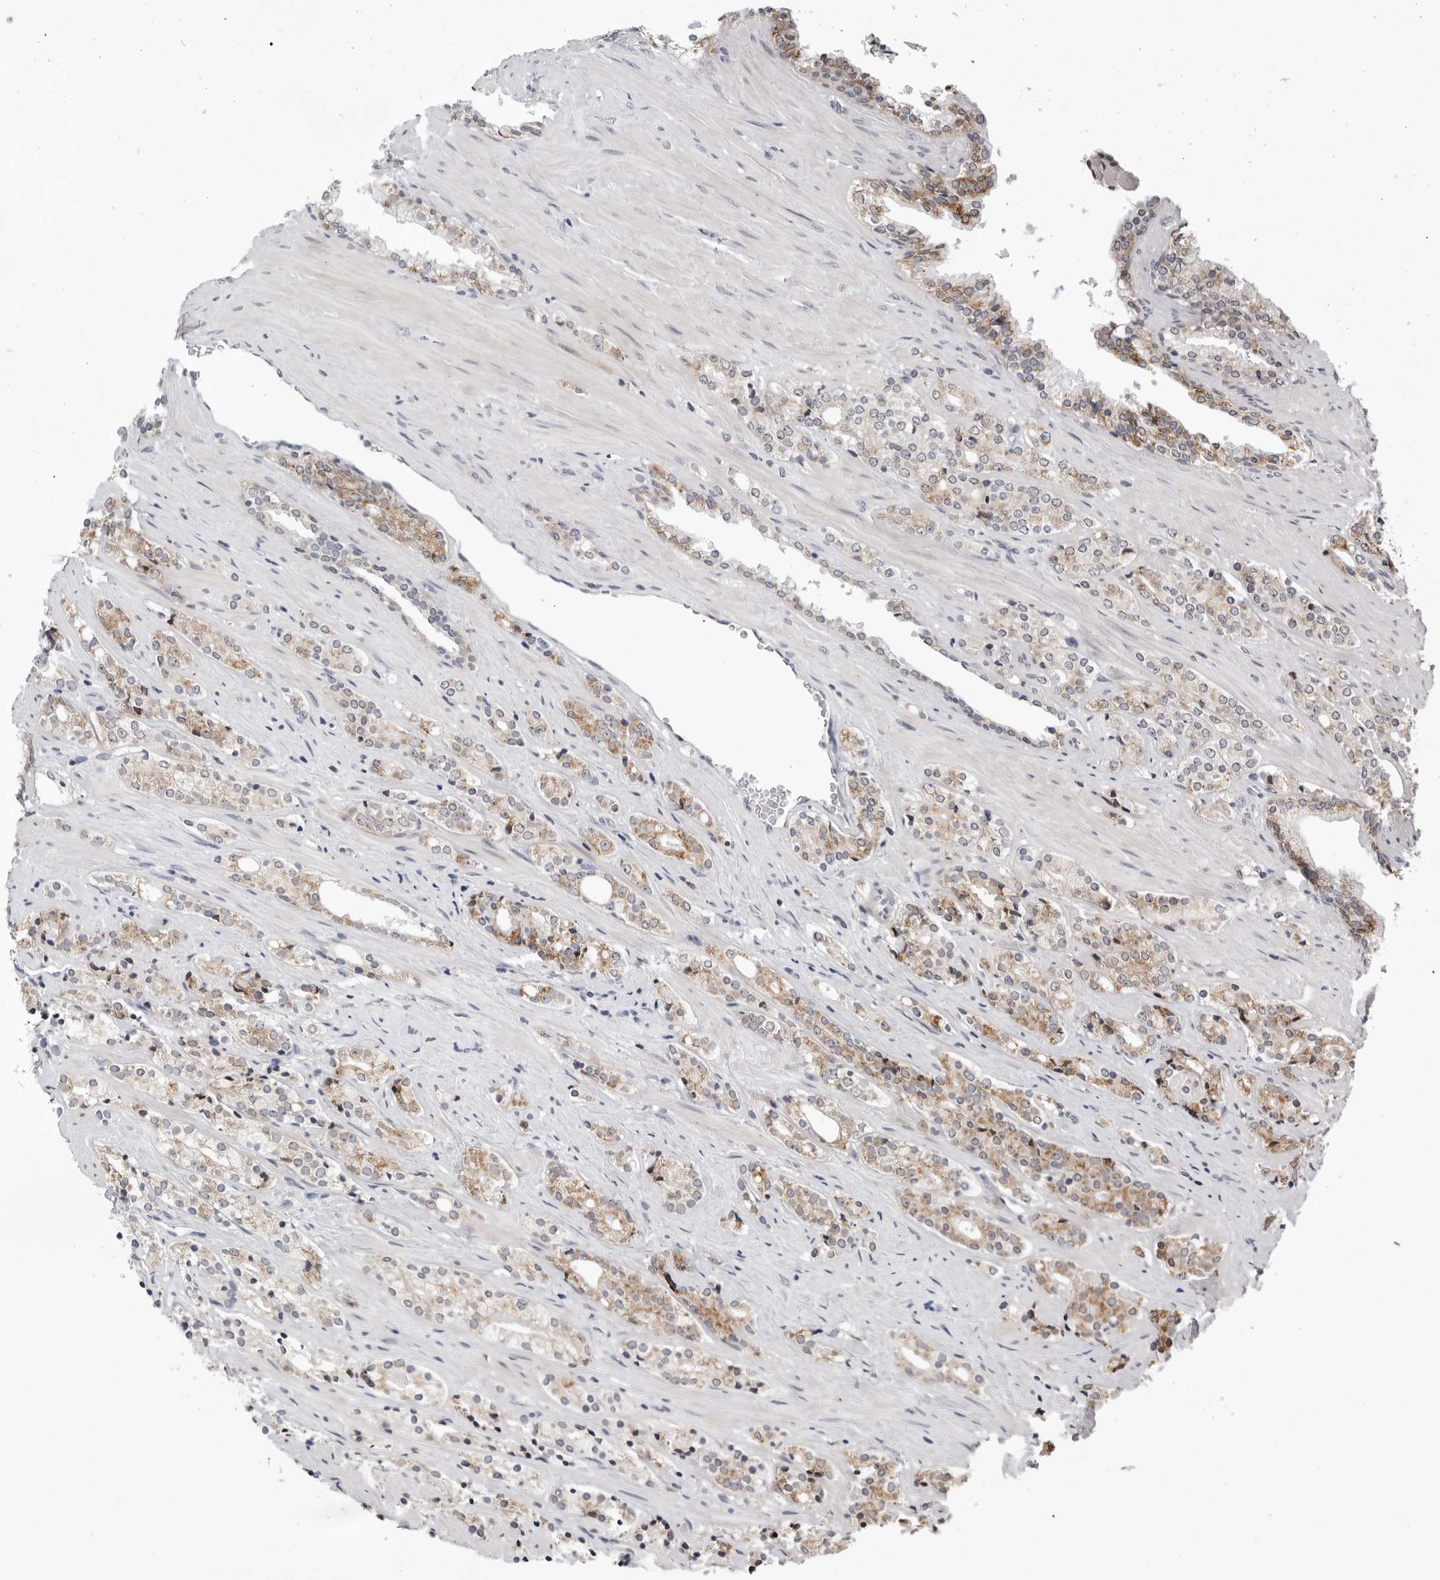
{"staining": {"intensity": "moderate", "quantity": "<25%", "location": "cytoplasmic/membranous"}, "tissue": "prostate cancer", "cell_type": "Tumor cells", "image_type": "cancer", "snomed": [{"axis": "morphology", "description": "Adenocarcinoma, High grade"}, {"axis": "topography", "description": "Prostate"}], "caption": "A brown stain labels moderate cytoplasmic/membranous positivity of a protein in human prostate cancer (high-grade adenocarcinoma) tumor cells. The staining was performed using DAB (3,3'-diaminobenzidine) to visualize the protein expression in brown, while the nuclei were stained in blue with hematoxylin (Magnification: 20x).", "gene": "CPT2", "patient": {"sex": "male", "age": 71}}